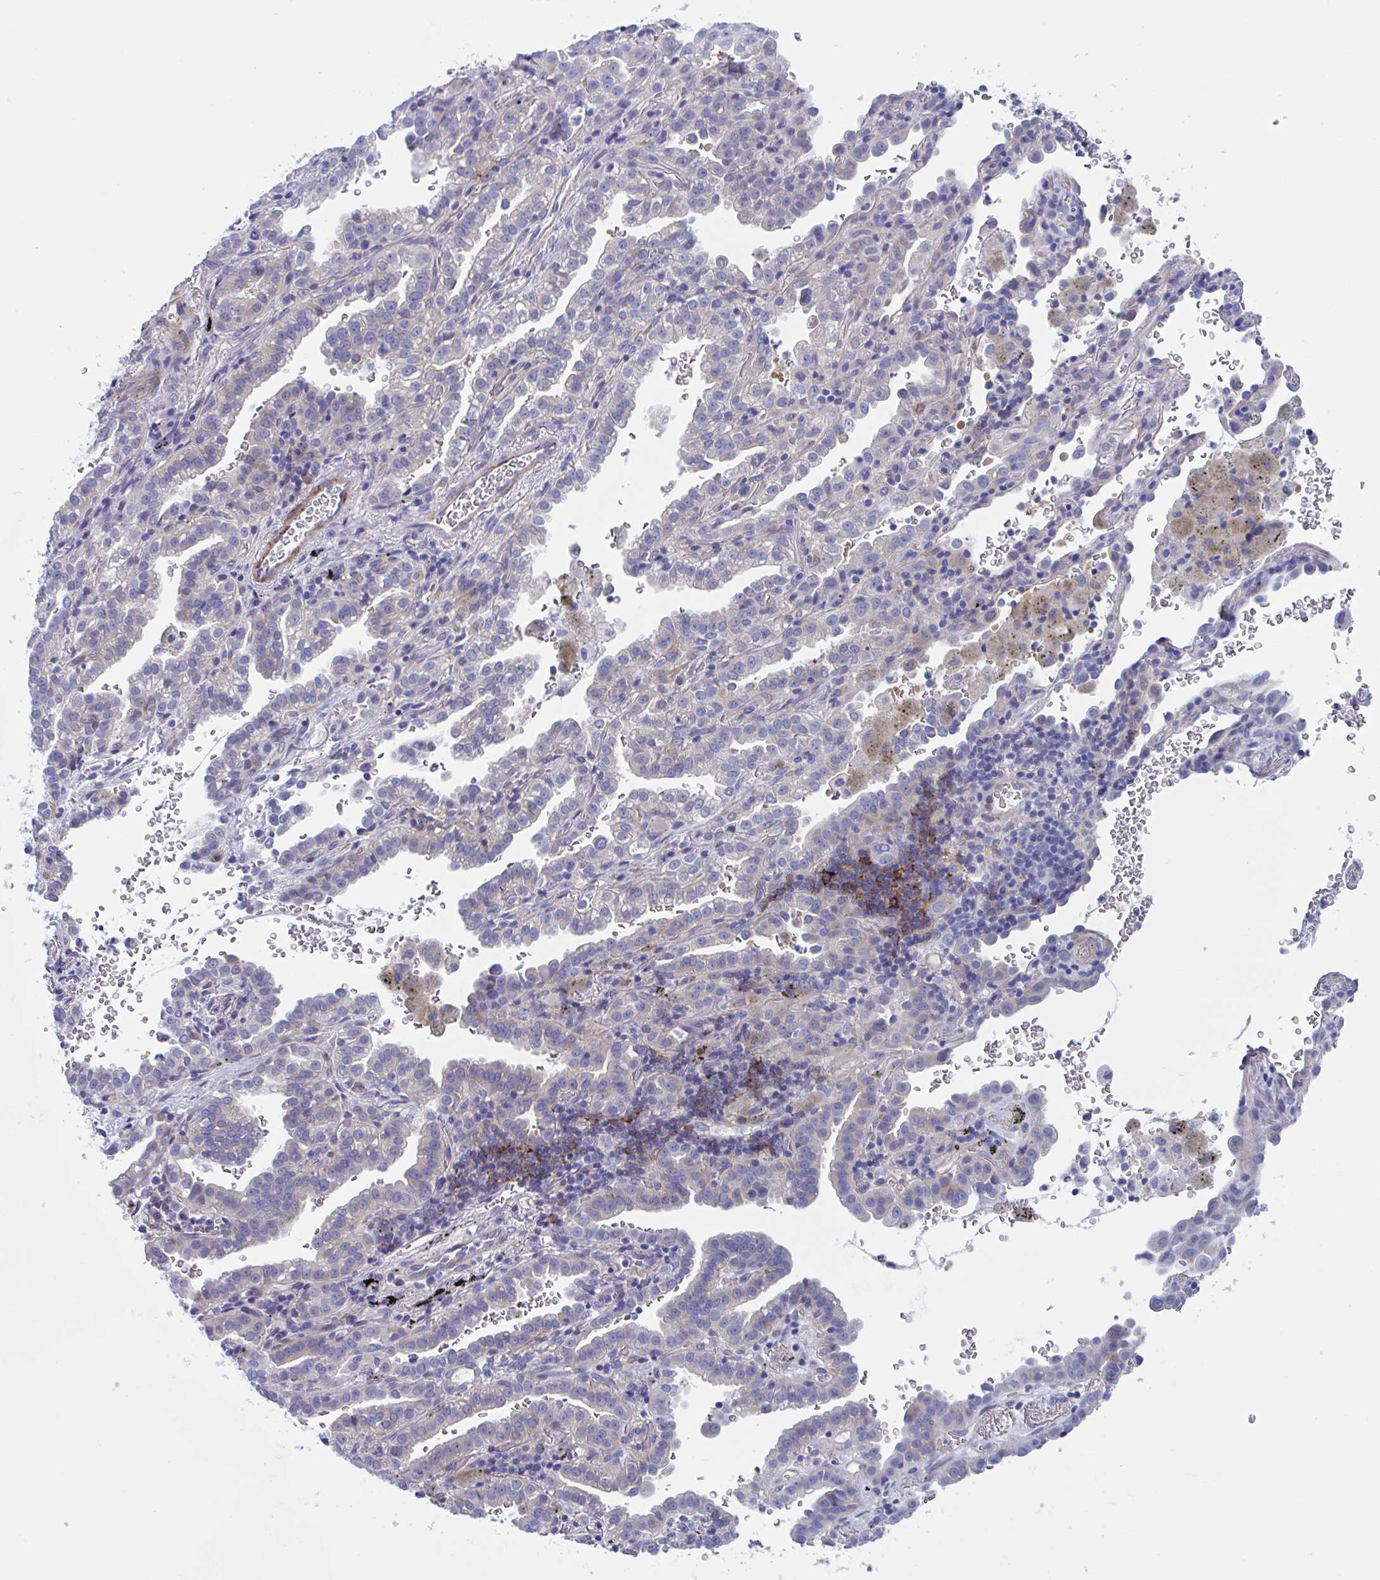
{"staining": {"intensity": "weak", "quantity": "25%-75%", "location": "cytoplasmic/membranous"}, "tissue": "lung cancer", "cell_type": "Tumor cells", "image_type": "cancer", "snomed": [{"axis": "morphology", "description": "Adenocarcinoma, NOS"}, {"axis": "topography", "description": "Lymph node"}, {"axis": "topography", "description": "Lung"}], "caption": "Immunohistochemistry image of neoplastic tissue: human lung cancer stained using immunohistochemistry displays low levels of weak protein expression localized specifically in the cytoplasmic/membranous of tumor cells, appearing as a cytoplasmic/membranous brown color.", "gene": "LPIN3", "patient": {"sex": "male", "age": 66}}